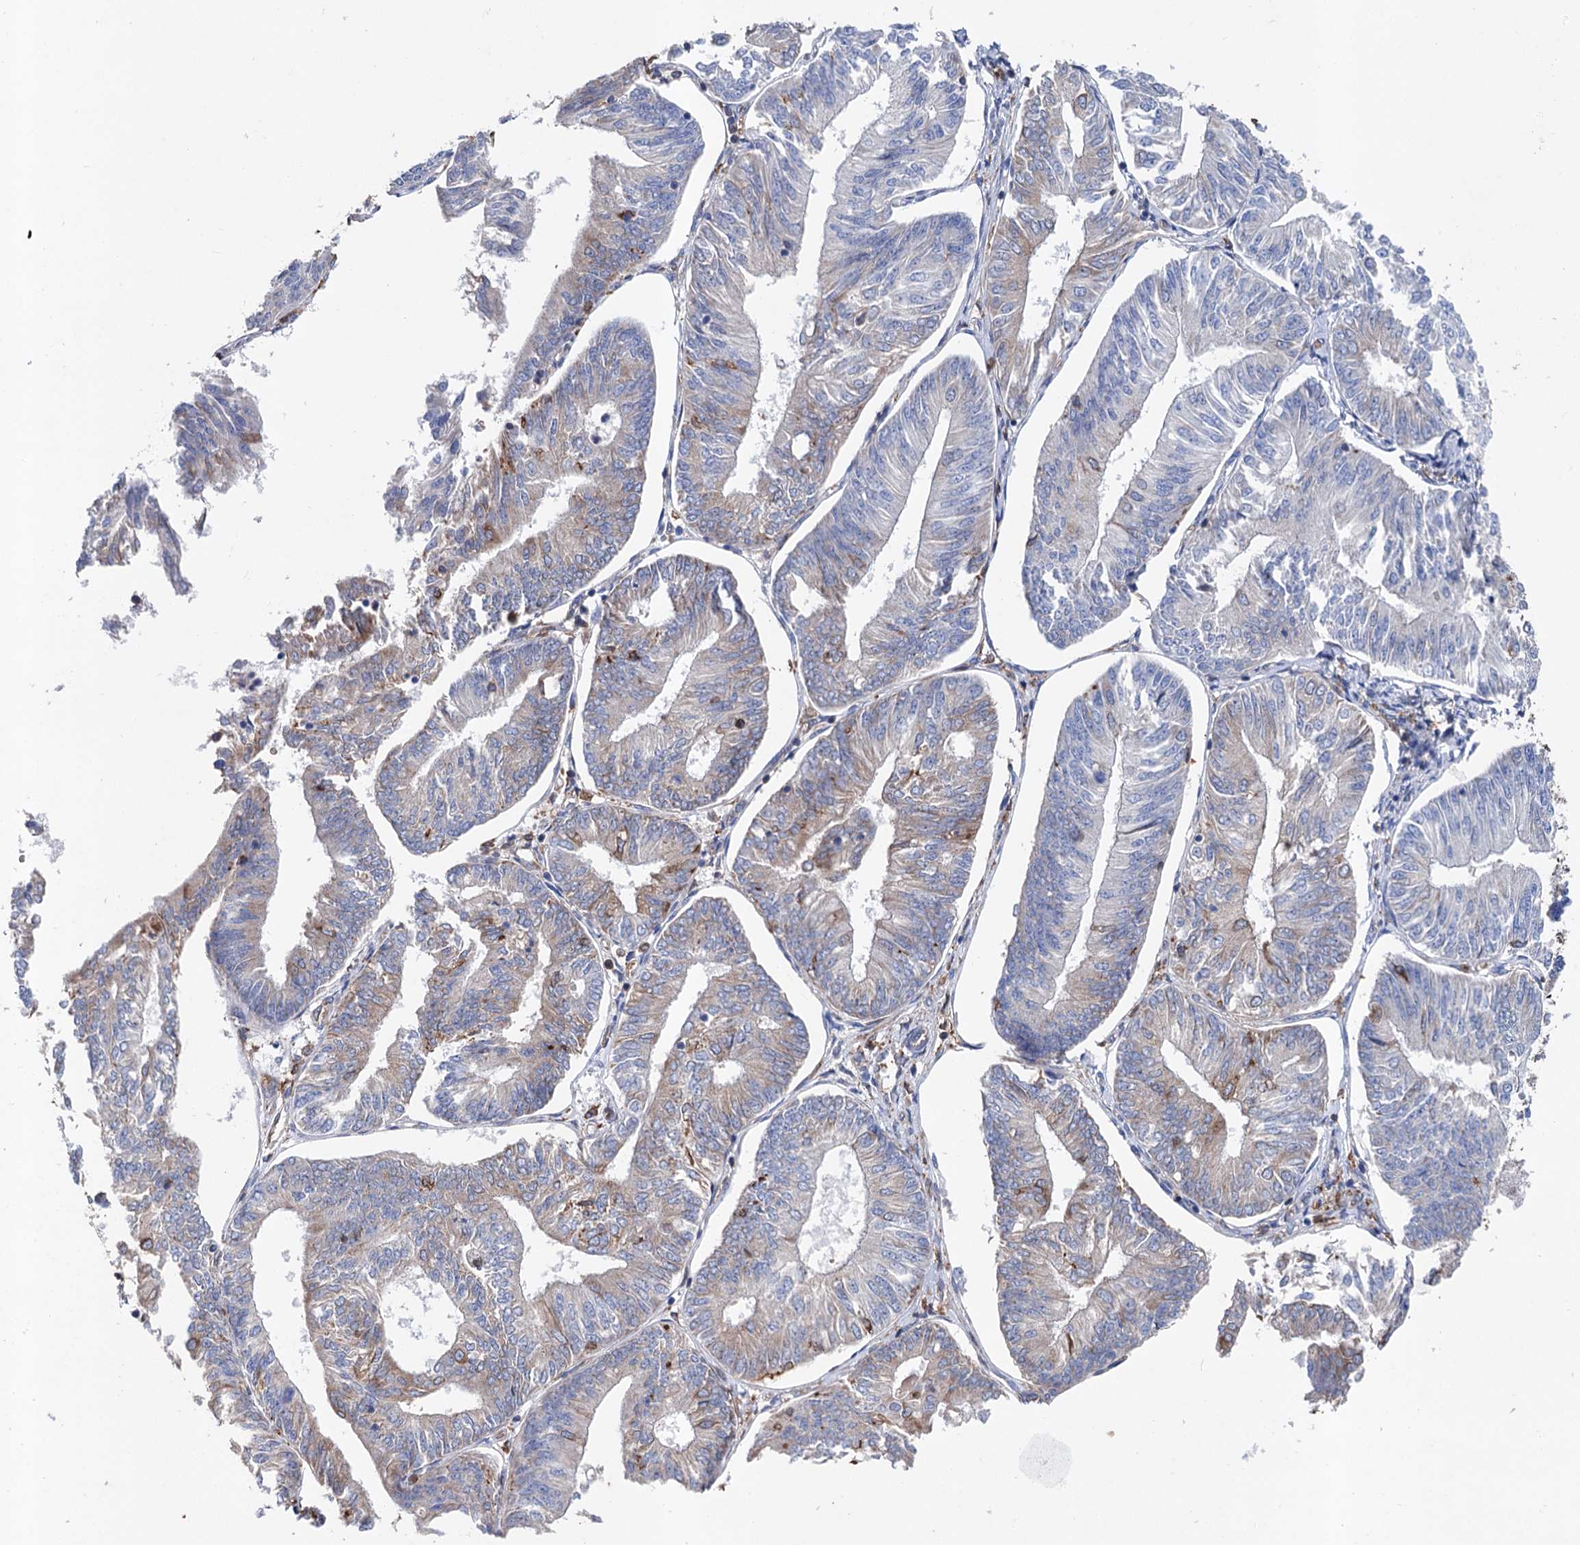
{"staining": {"intensity": "weak", "quantity": "<25%", "location": "cytoplasmic/membranous"}, "tissue": "endometrial cancer", "cell_type": "Tumor cells", "image_type": "cancer", "snomed": [{"axis": "morphology", "description": "Adenocarcinoma, NOS"}, {"axis": "topography", "description": "Endometrium"}], "caption": "DAB (3,3'-diaminobenzidine) immunohistochemical staining of endometrial adenocarcinoma displays no significant expression in tumor cells.", "gene": "STING1", "patient": {"sex": "female", "age": 58}}